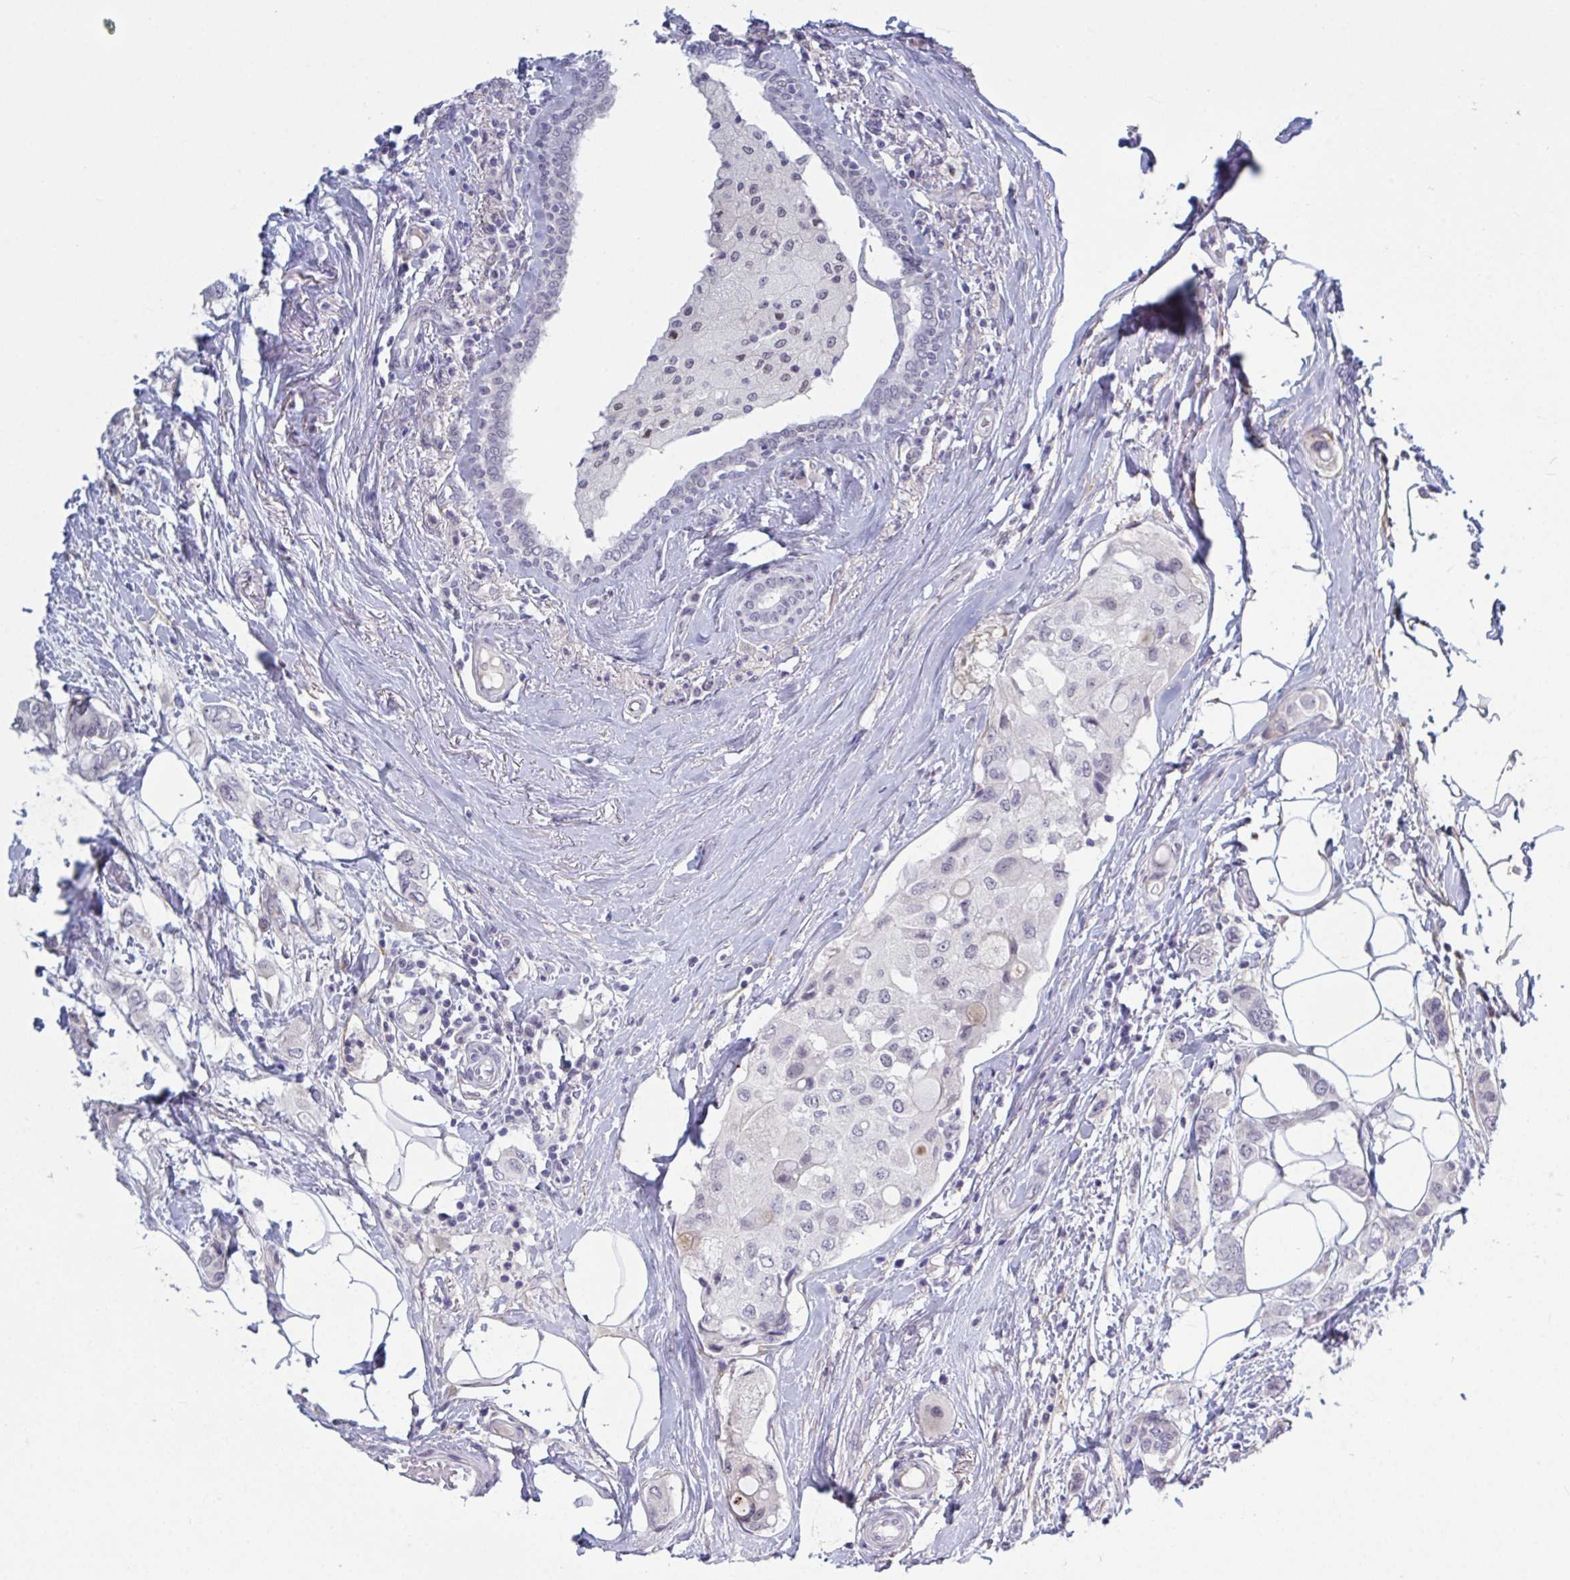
{"staining": {"intensity": "negative", "quantity": "none", "location": "none"}, "tissue": "breast cancer", "cell_type": "Tumor cells", "image_type": "cancer", "snomed": [{"axis": "morphology", "description": "Lobular carcinoma"}, {"axis": "topography", "description": "Breast"}], "caption": "Tumor cells show no significant expression in breast lobular carcinoma. The staining is performed using DAB (3,3'-diaminobenzidine) brown chromogen with nuclei counter-stained in using hematoxylin.", "gene": "TCEAL8", "patient": {"sex": "female", "age": 51}}